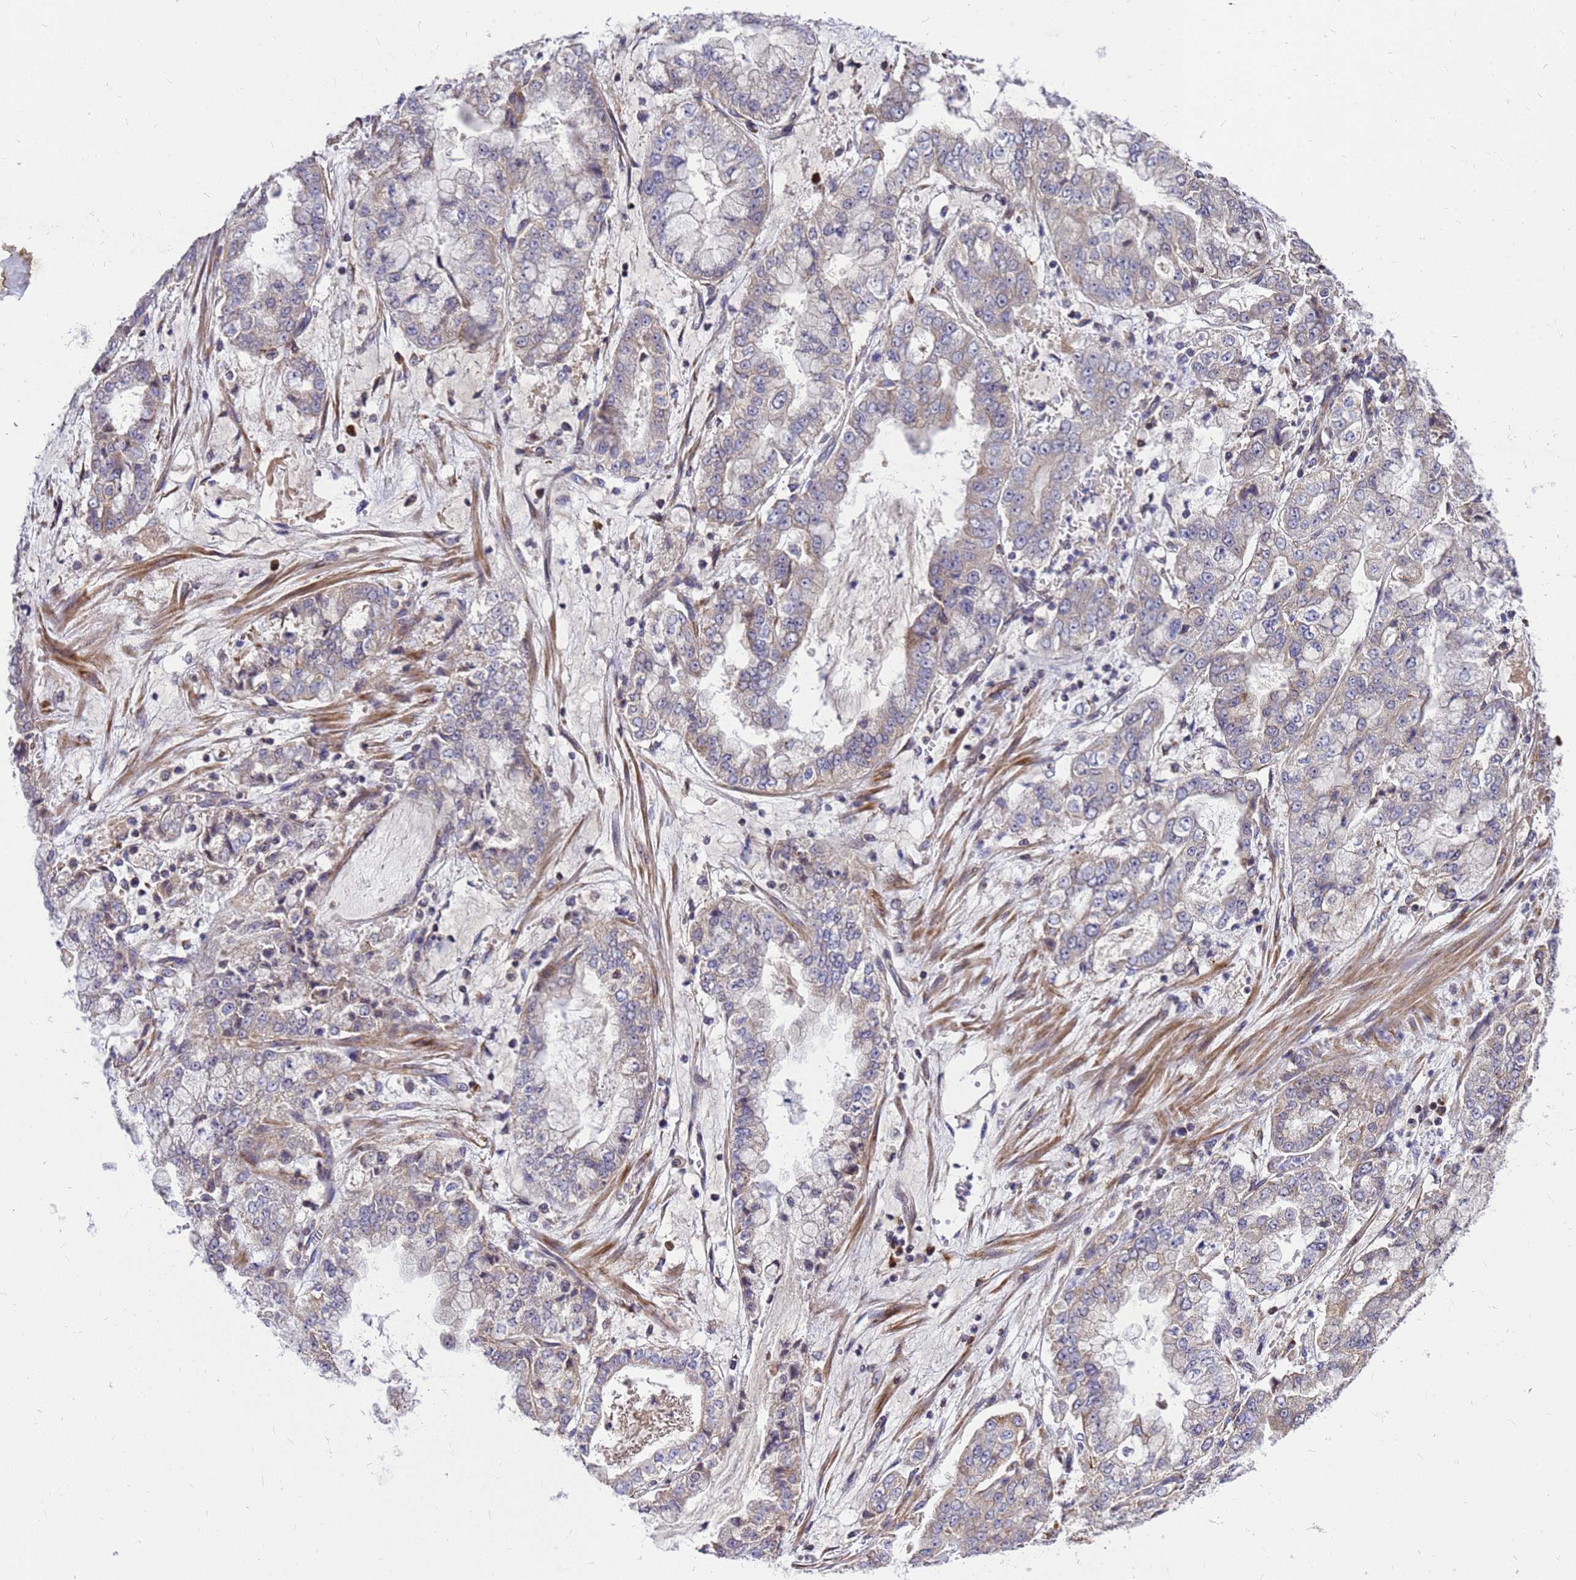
{"staining": {"intensity": "weak", "quantity": "<25%", "location": "cytoplasmic/membranous"}, "tissue": "stomach cancer", "cell_type": "Tumor cells", "image_type": "cancer", "snomed": [{"axis": "morphology", "description": "Adenocarcinoma, NOS"}, {"axis": "topography", "description": "Stomach"}], "caption": "The micrograph exhibits no staining of tumor cells in stomach cancer. (Immunohistochemistry, brightfield microscopy, high magnification).", "gene": "CMC4", "patient": {"sex": "male", "age": 76}}